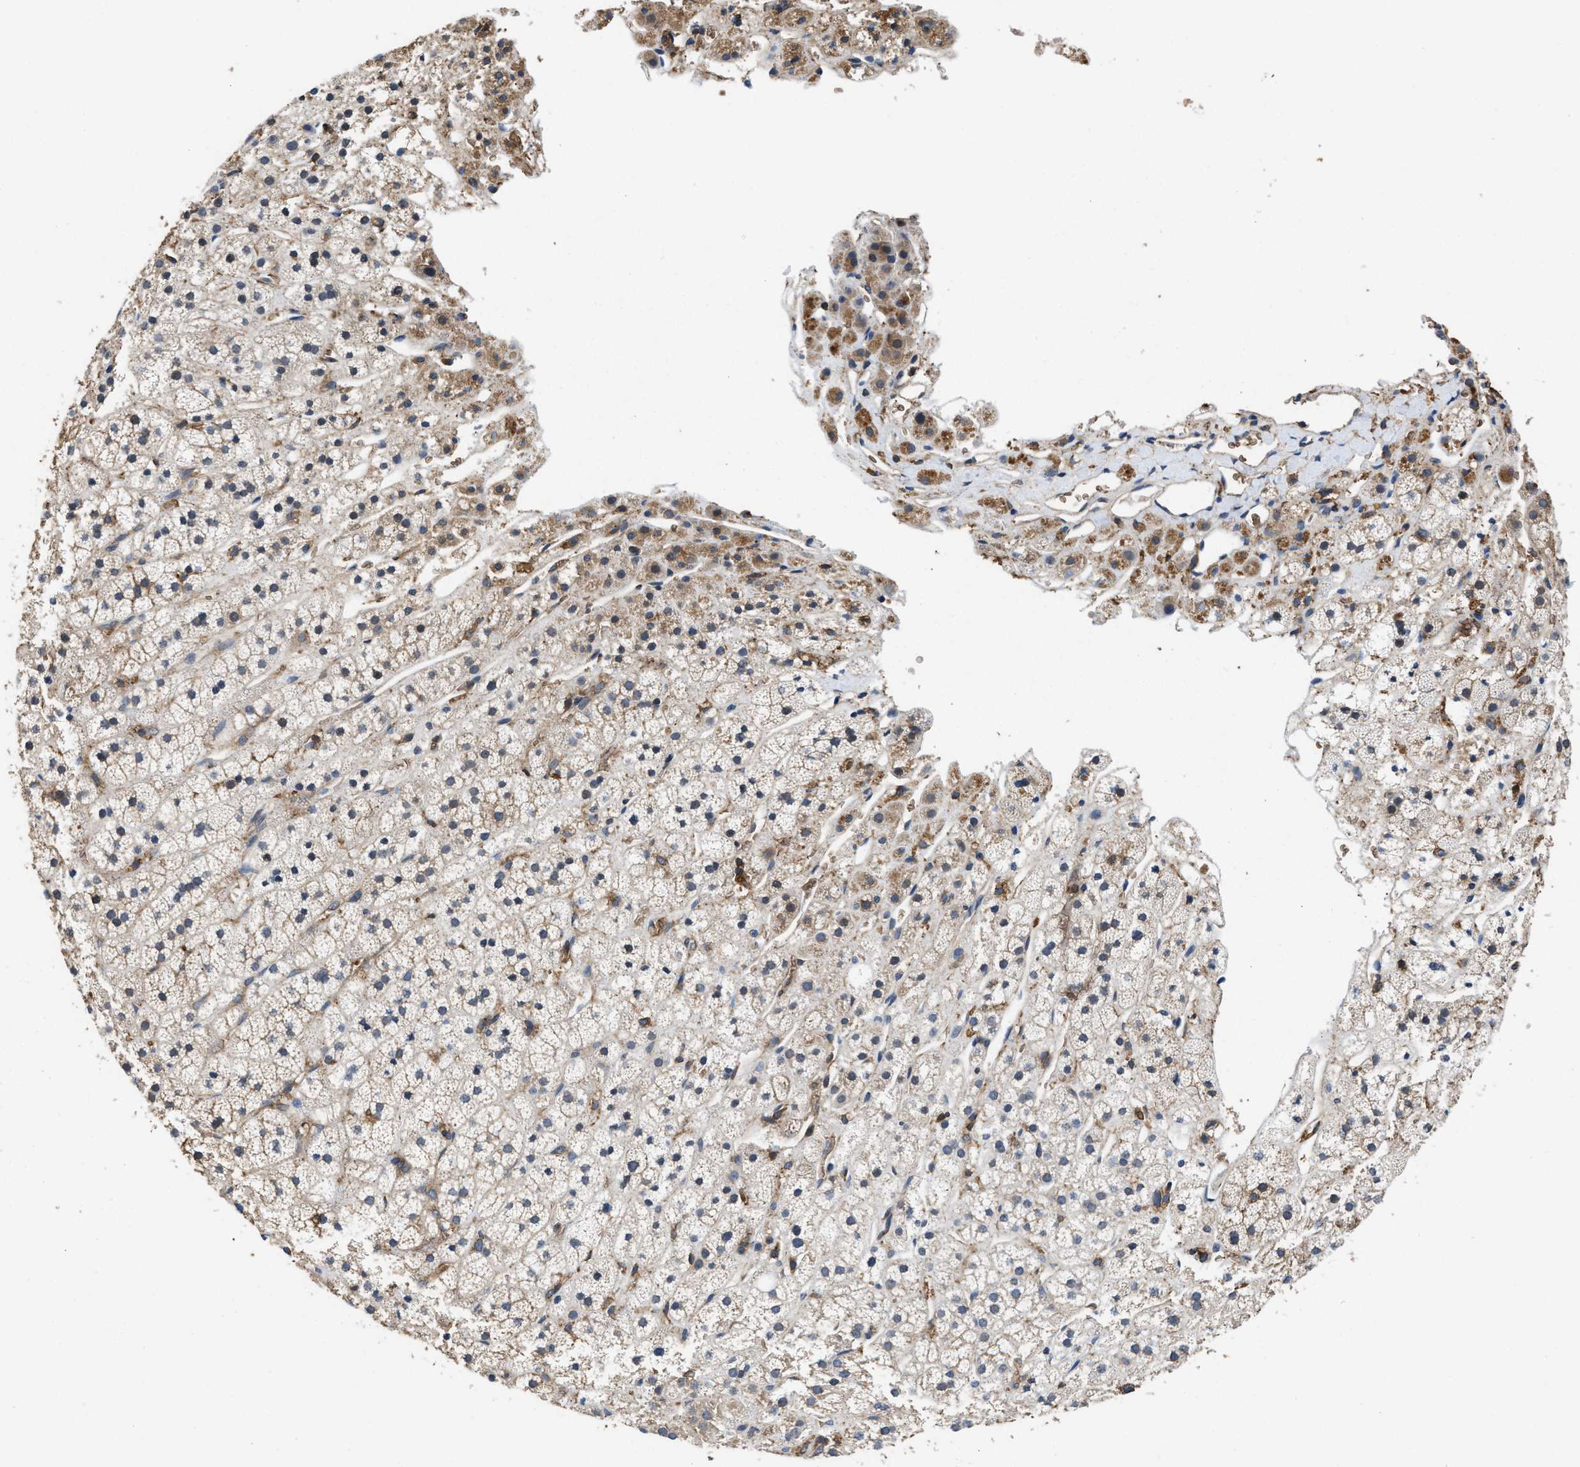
{"staining": {"intensity": "weak", "quantity": "25%-75%", "location": "cytoplasmic/membranous"}, "tissue": "adrenal gland", "cell_type": "Glandular cells", "image_type": "normal", "snomed": [{"axis": "morphology", "description": "Normal tissue, NOS"}, {"axis": "topography", "description": "Adrenal gland"}], "caption": "Glandular cells show low levels of weak cytoplasmic/membranous expression in approximately 25%-75% of cells in unremarkable human adrenal gland.", "gene": "LINGO2", "patient": {"sex": "male", "age": 56}}